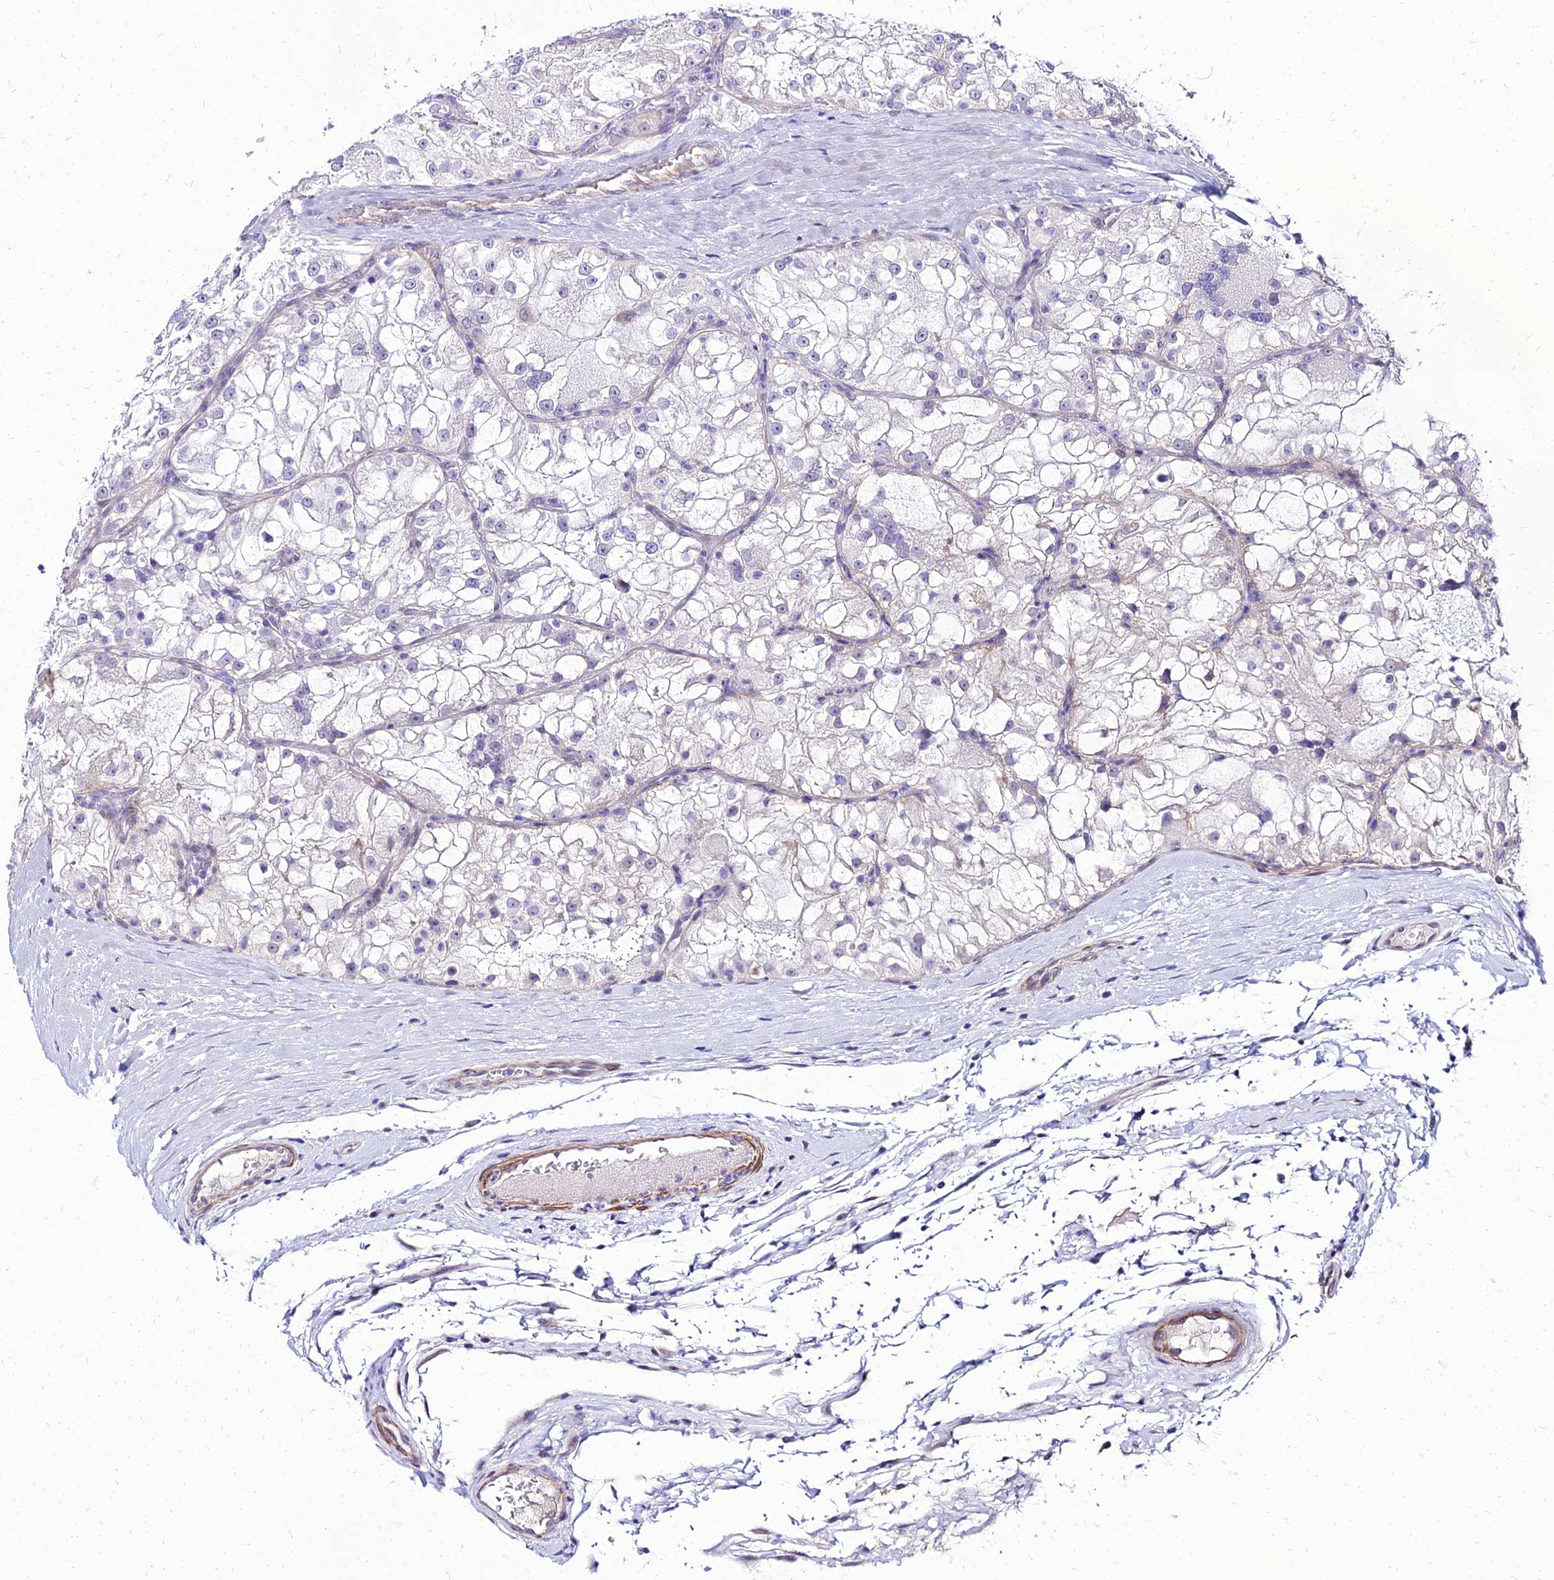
{"staining": {"intensity": "negative", "quantity": "none", "location": "none"}, "tissue": "renal cancer", "cell_type": "Tumor cells", "image_type": "cancer", "snomed": [{"axis": "morphology", "description": "Adenocarcinoma, NOS"}, {"axis": "topography", "description": "Kidney"}], "caption": "Tumor cells show no significant positivity in renal cancer (adenocarcinoma).", "gene": "YEATS2", "patient": {"sex": "female", "age": 72}}